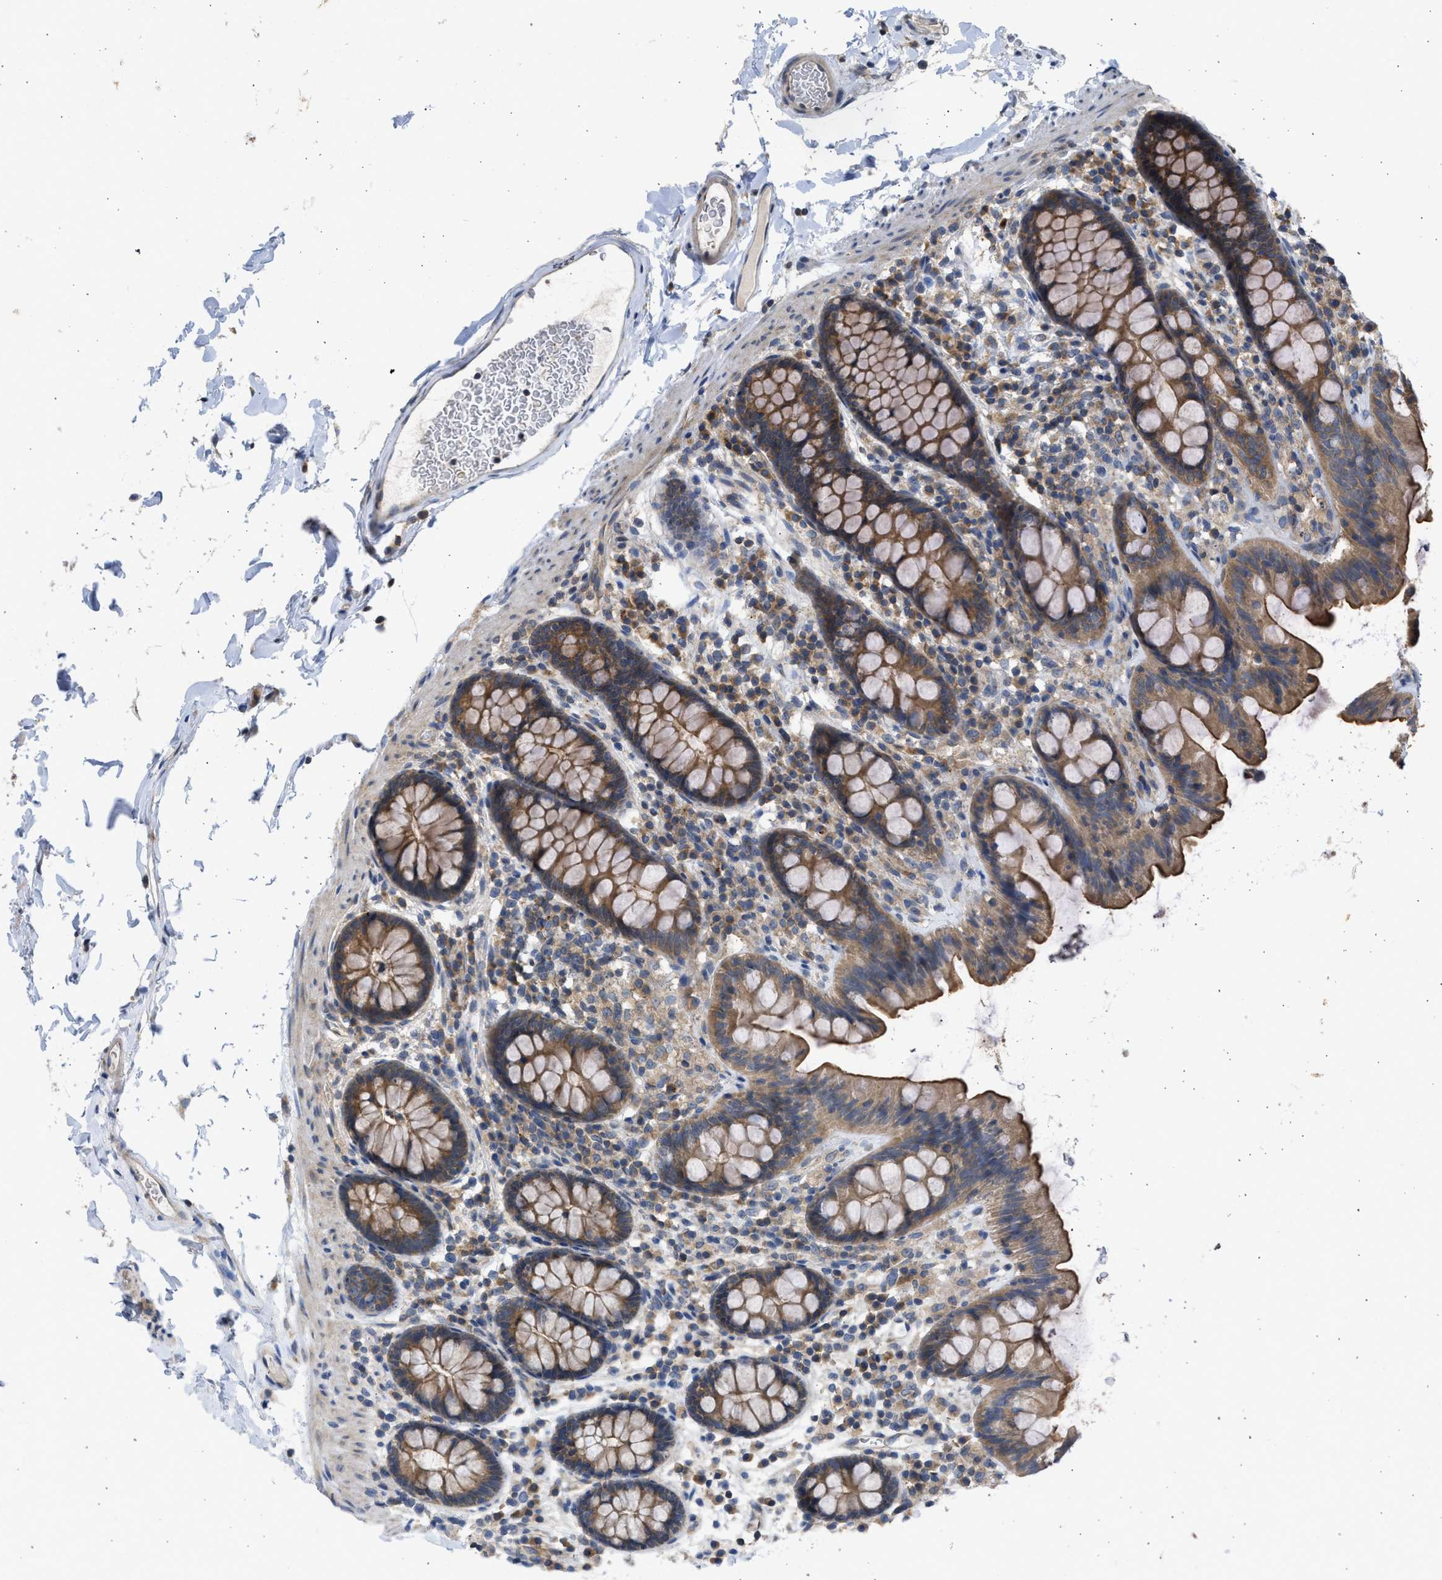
{"staining": {"intensity": "weak", "quantity": "25%-75%", "location": "cytoplasmic/membranous"}, "tissue": "colon", "cell_type": "Endothelial cells", "image_type": "normal", "snomed": [{"axis": "morphology", "description": "Normal tissue, NOS"}, {"axis": "topography", "description": "Colon"}], "caption": "Weak cytoplasmic/membranous staining for a protein is identified in about 25%-75% of endothelial cells of unremarkable colon using immunohistochemistry (IHC).", "gene": "CYP1A1", "patient": {"sex": "female", "age": 80}}